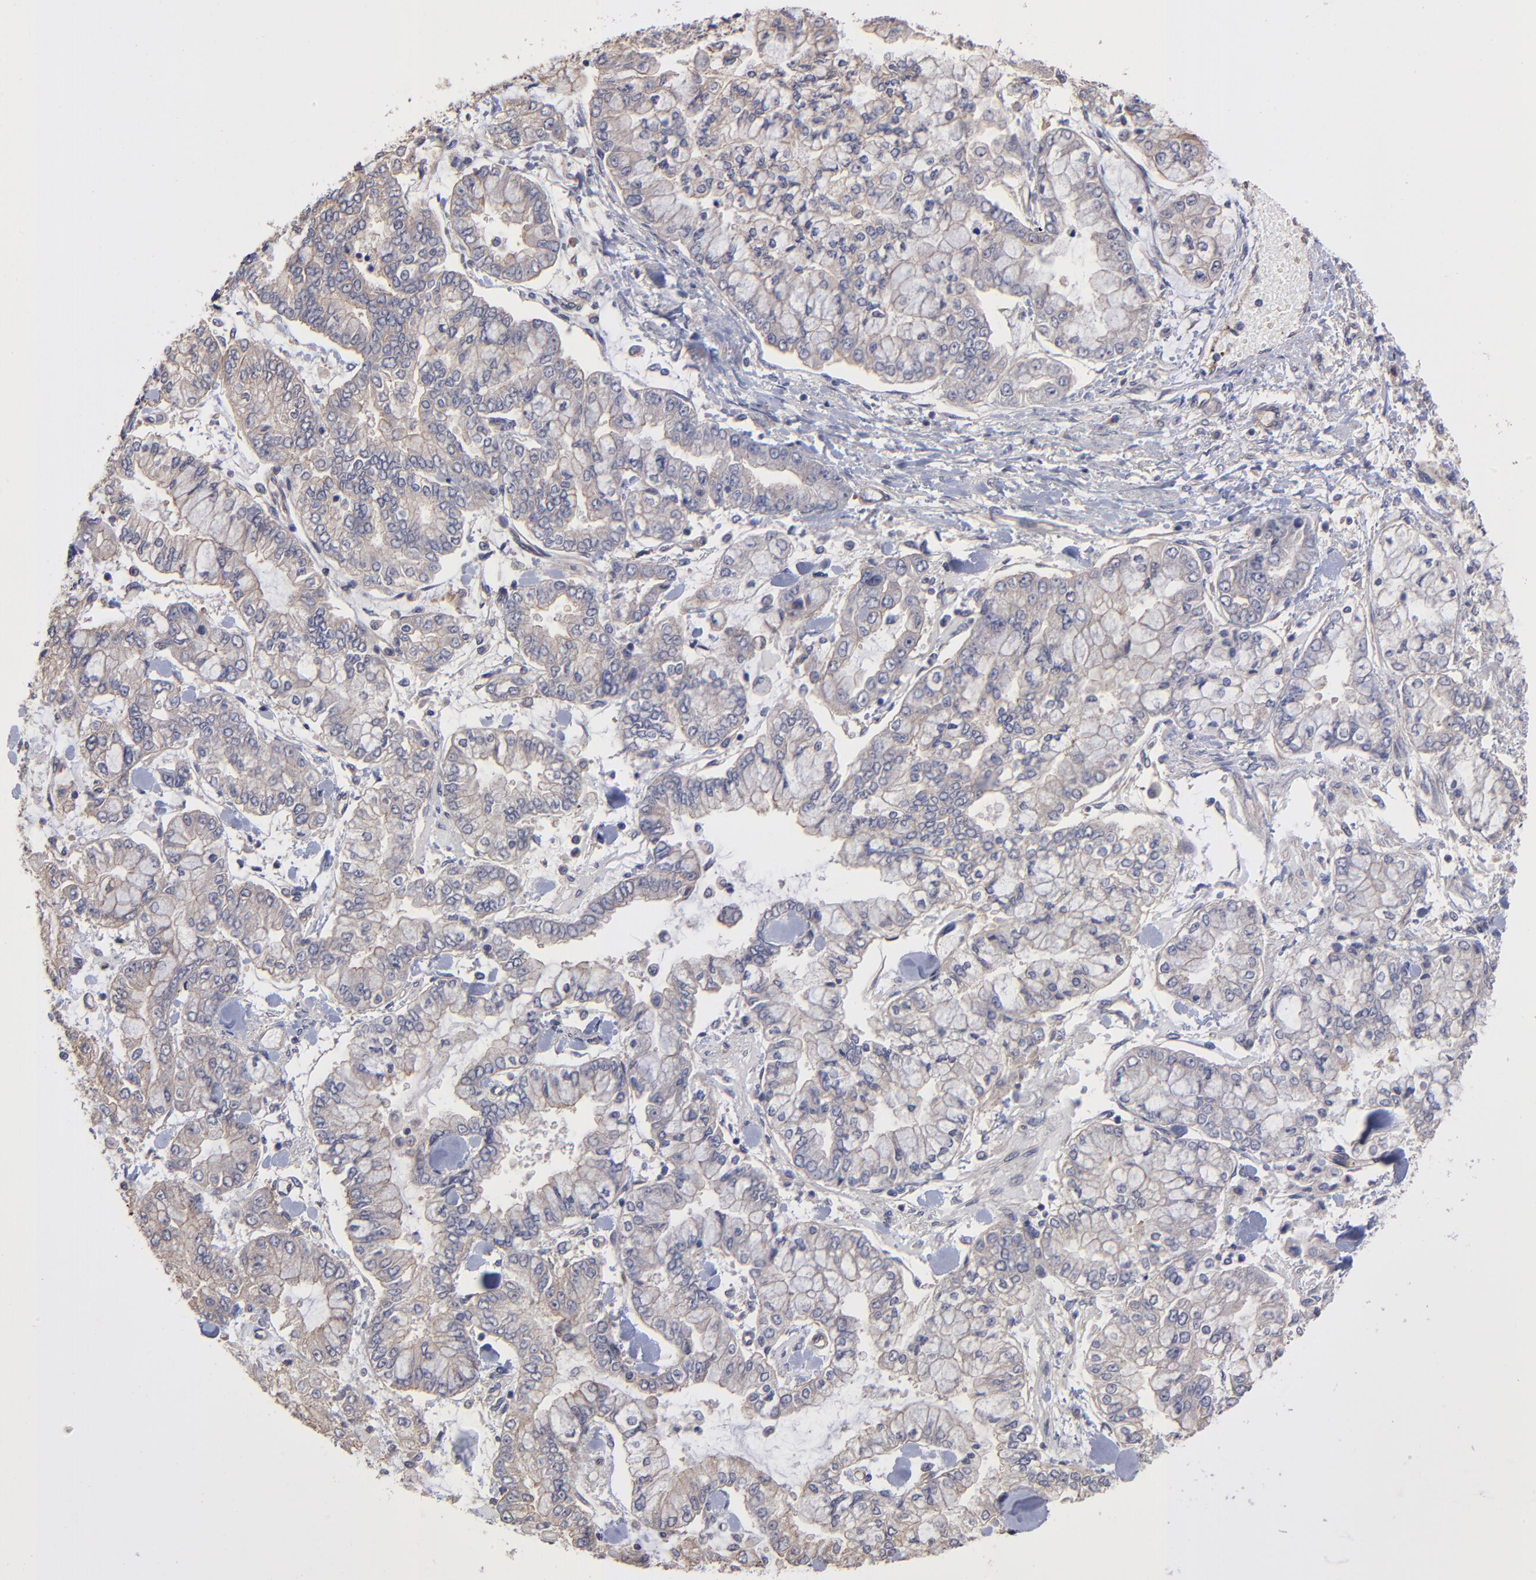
{"staining": {"intensity": "weak", "quantity": "<25%", "location": "cytoplasmic/membranous"}, "tissue": "stomach cancer", "cell_type": "Tumor cells", "image_type": "cancer", "snomed": [{"axis": "morphology", "description": "Normal tissue, NOS"}, {"axis": "morphology", "description": "Adenocarcinoma, NOS"}, {"axis": "topography", "description": "Stomach, upper"}, {"axis": "topography", "description": "Stomach"}], "caption": "This photomicrograph is of adenocarcinoma (stomach) stained with immunohistochemistry (IHC) to label a protein in brown with the nuclei are counter-stained blue. There is no staining in tumor cells. (Brightfield microscopy of DAB (3,3'-diaminobenzidine) immunohistochemistry at high magnification).", "gene": "ASB7", "patient": {"sex": "male", "age": 76}}